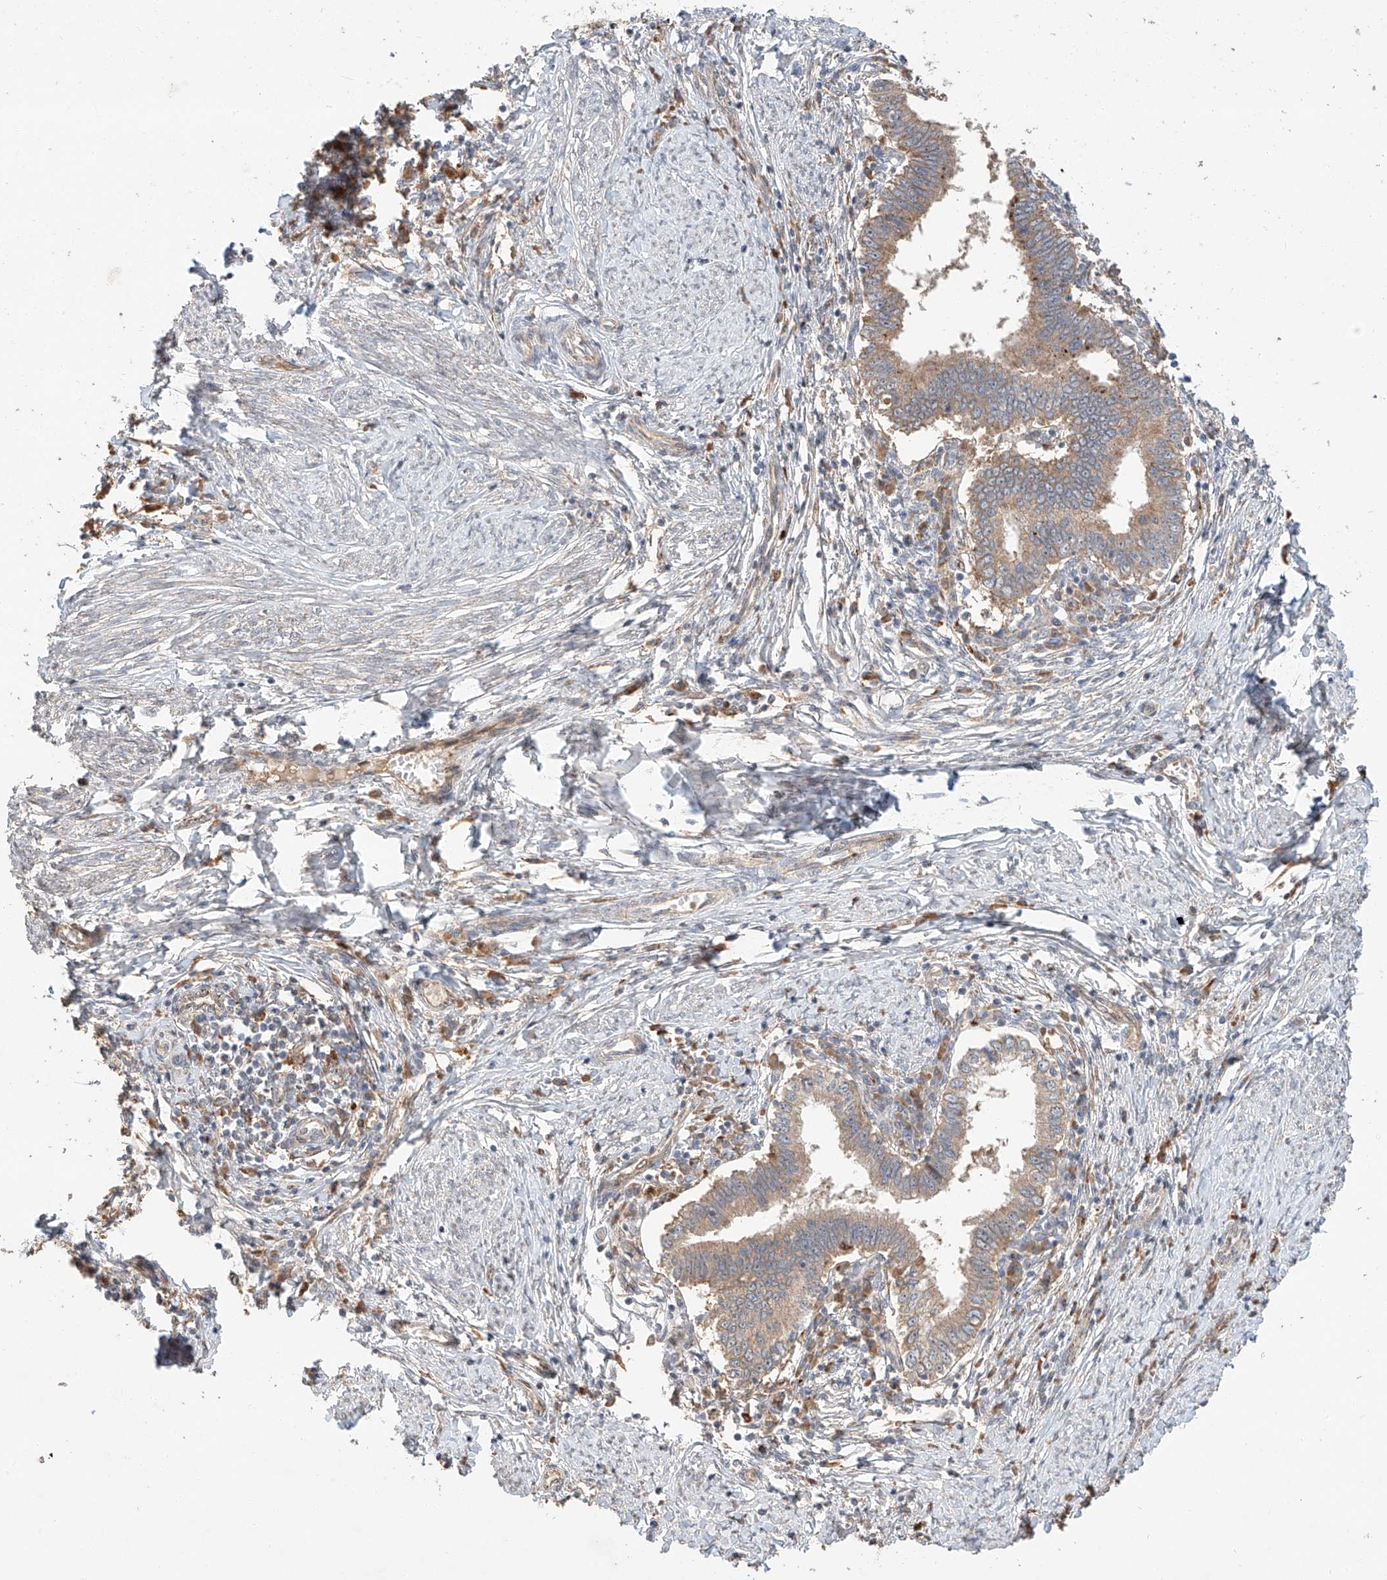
{"staining": {"intensity": "weak", "quantity": ">75%", "location": "cytoplasmic/membranous"}, "tissue": "cervical cancer", "cell_type": "Tumor cells", "image_type": "cancer", "snomed": [{"axis": "morphology", "description": "Adenocarcinoma, NOS"}, {"axis": "topography", "description": "Cervix"}], "caption": "Immunohistochemistry photomicrograph of neoplastic tissue: human cervical adenocarcinoma stained using immunohistochemistry shows low levels of weak protein expression localized specifically in the cytoplasmic/membranous of tumor cells, appearing as a cytoplasmic/membranous brown color.", "gene": "SUSD6", "patient": {"sex": "female", "age": 36}}